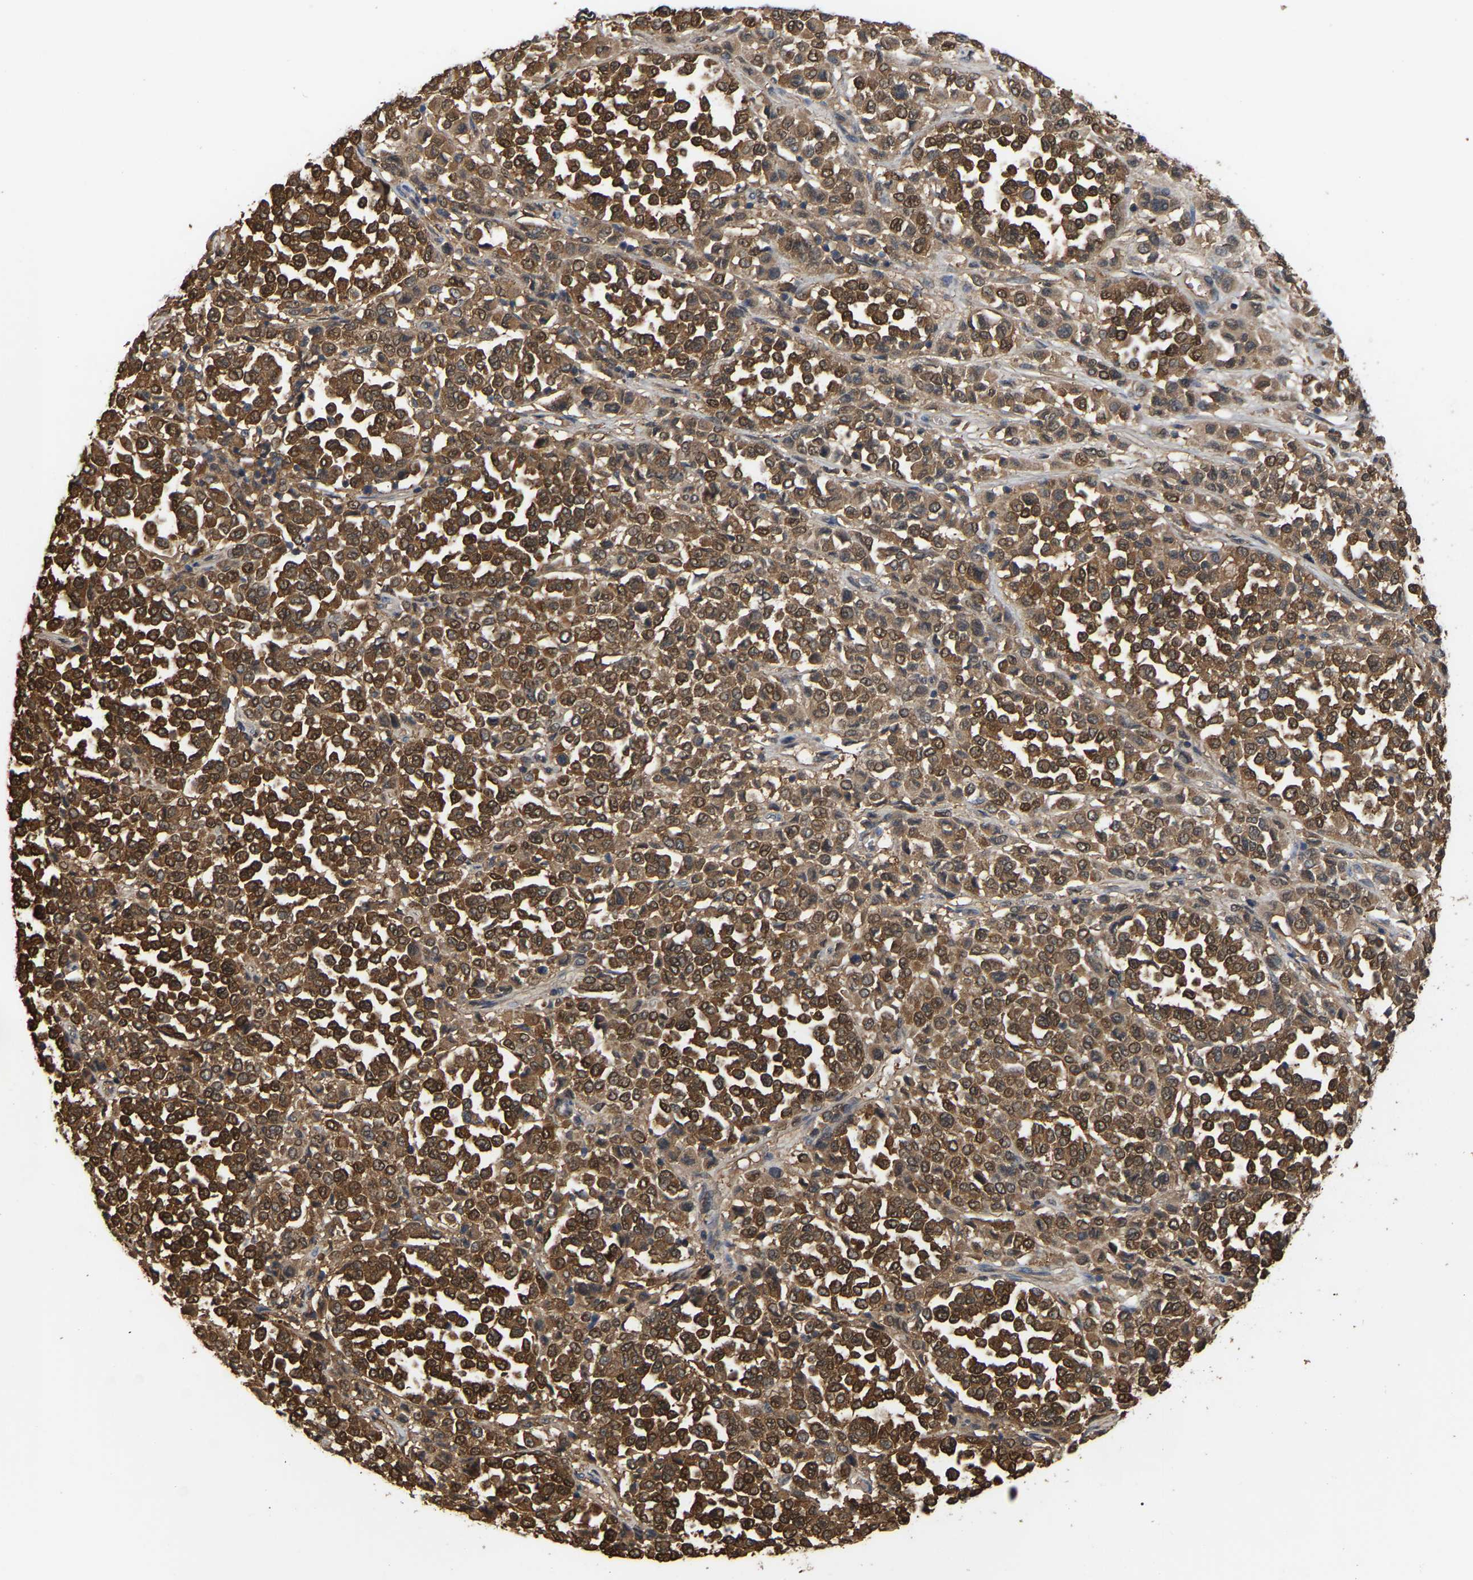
{"staining": {"intensity": "strong", "quantity": ">75%", "location": "cytoplasmic/membranous"}, "tissue": "melanoma", "cell_type": "Tumor cells", "image_type": "cancer", "snomed": [{"axis": "morphology", "description": "Malignant melanoma, Metastatic site"}, {"axis": "topography", "description": "Pancreas"}], "caption": "The image shows immunohistochemical staining of melanoma. There is strong cytoplasmic/membranous positivity is present in approximately >75% of tumor cells.", "gene": "MTPN", "patient": {"sex": "female", "age": 30}}